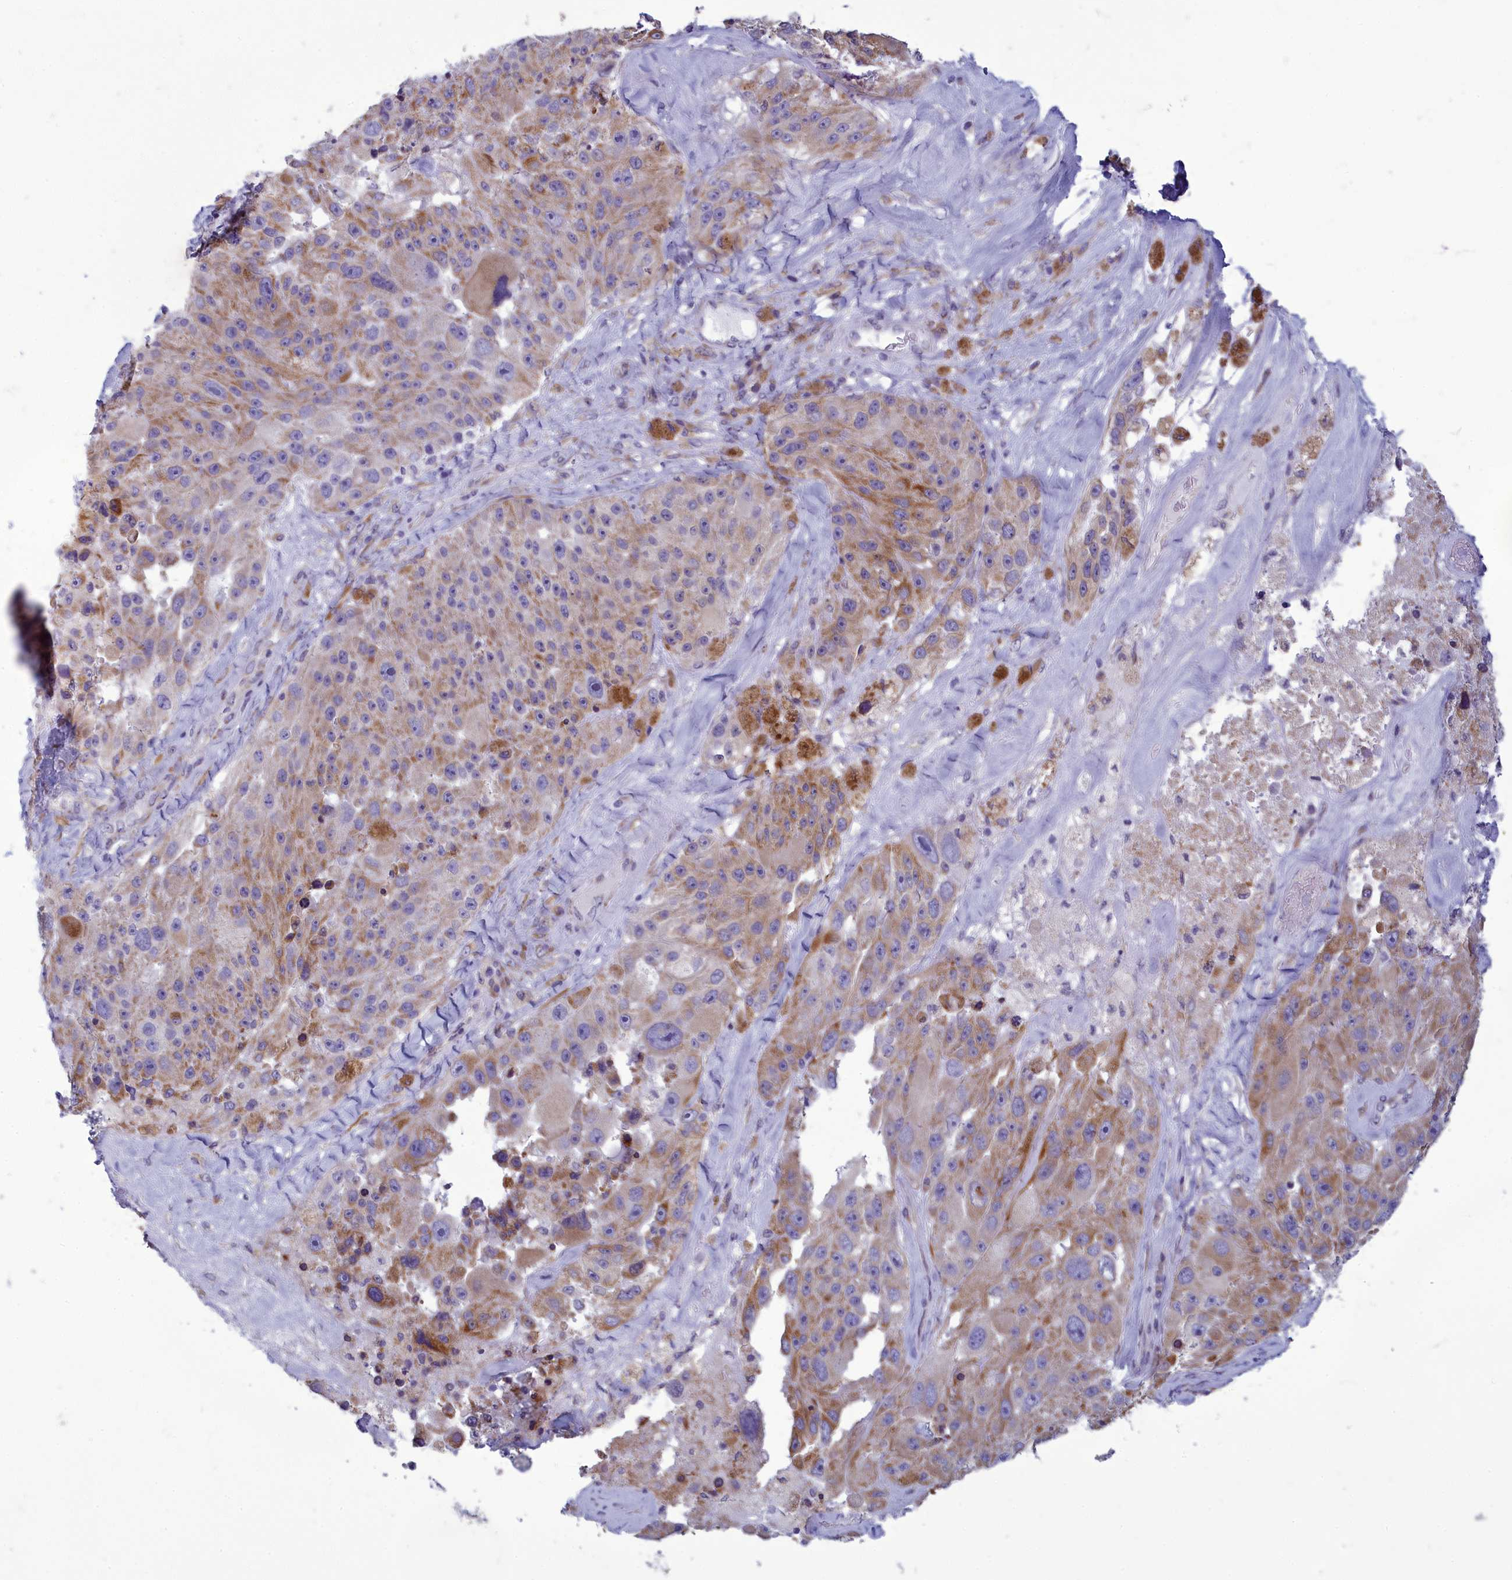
{"staining": {"intensity": "moderate", "quantity": "25%-75%", "location": "cytoplasmic/membranous"}, "tissue": "melanoma", "cell_type": "Tumor cells", "image_type": "cancer", "snomed": [{"axis": "morphology", "description": "Malignant melanoma, Metastatic site"}, {"axis": "topography", "description": "Lymph node"}], "caption": "Tumor cells reveal medium levels of moderate cytoplasmic/membranous expression in about 25%-75% of cells in human malignant melanoma (metastatic site). The protein of interest is stained brown, and the nuclei are stained in blue (DAB (3,3'-diaminobenzidine) IHC with brightfield microscopy, high magnification).", "gene": "CENATAC", "patient": {"sex": "male", "age": 62}}